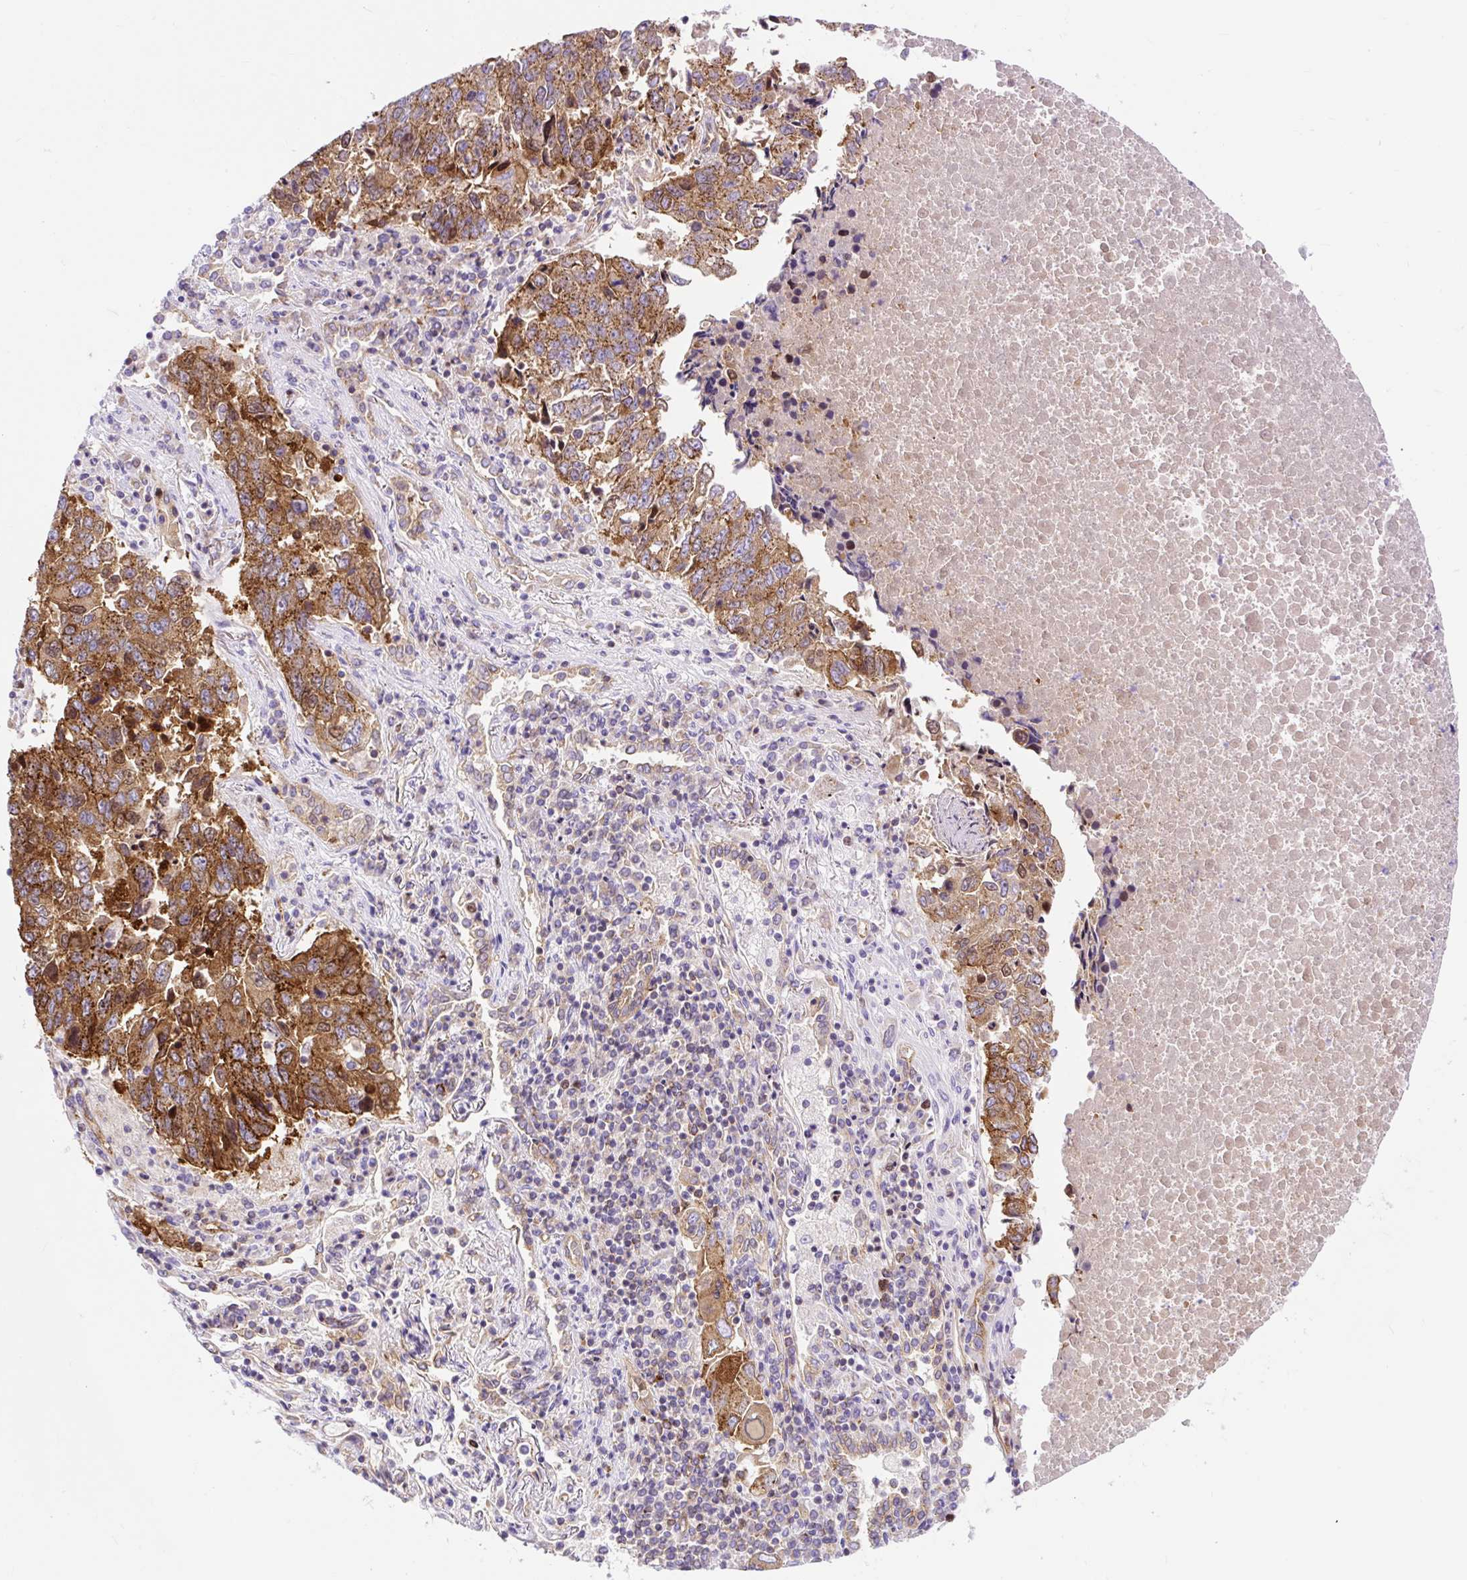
{"staining": {"intensity": "strong", "quantity": ">75%", "location": "cytoplasmic/membranous"}, "tissue": "lung cancer", "cell_type": "Tumor cells", "image_type": "cancer", "snomed": [{"axis": "morphology", "description": "Squamous cell carcinoma, NOS"}, {"axis": "topography", "description": "Lung"}], "caption": "Strong cytoplasmic/membranous expression is seen in approximately >75% of tumor cells in lung cancer (squamous cell carcinoma). The staining was performed using DAB to visualize the protein expression in brown, while the nuclei were stained in blue with hematoxylin (Magnification: 20x).", "gene": "HIP1R", "patient": {"sex": "female", "age": 66}}